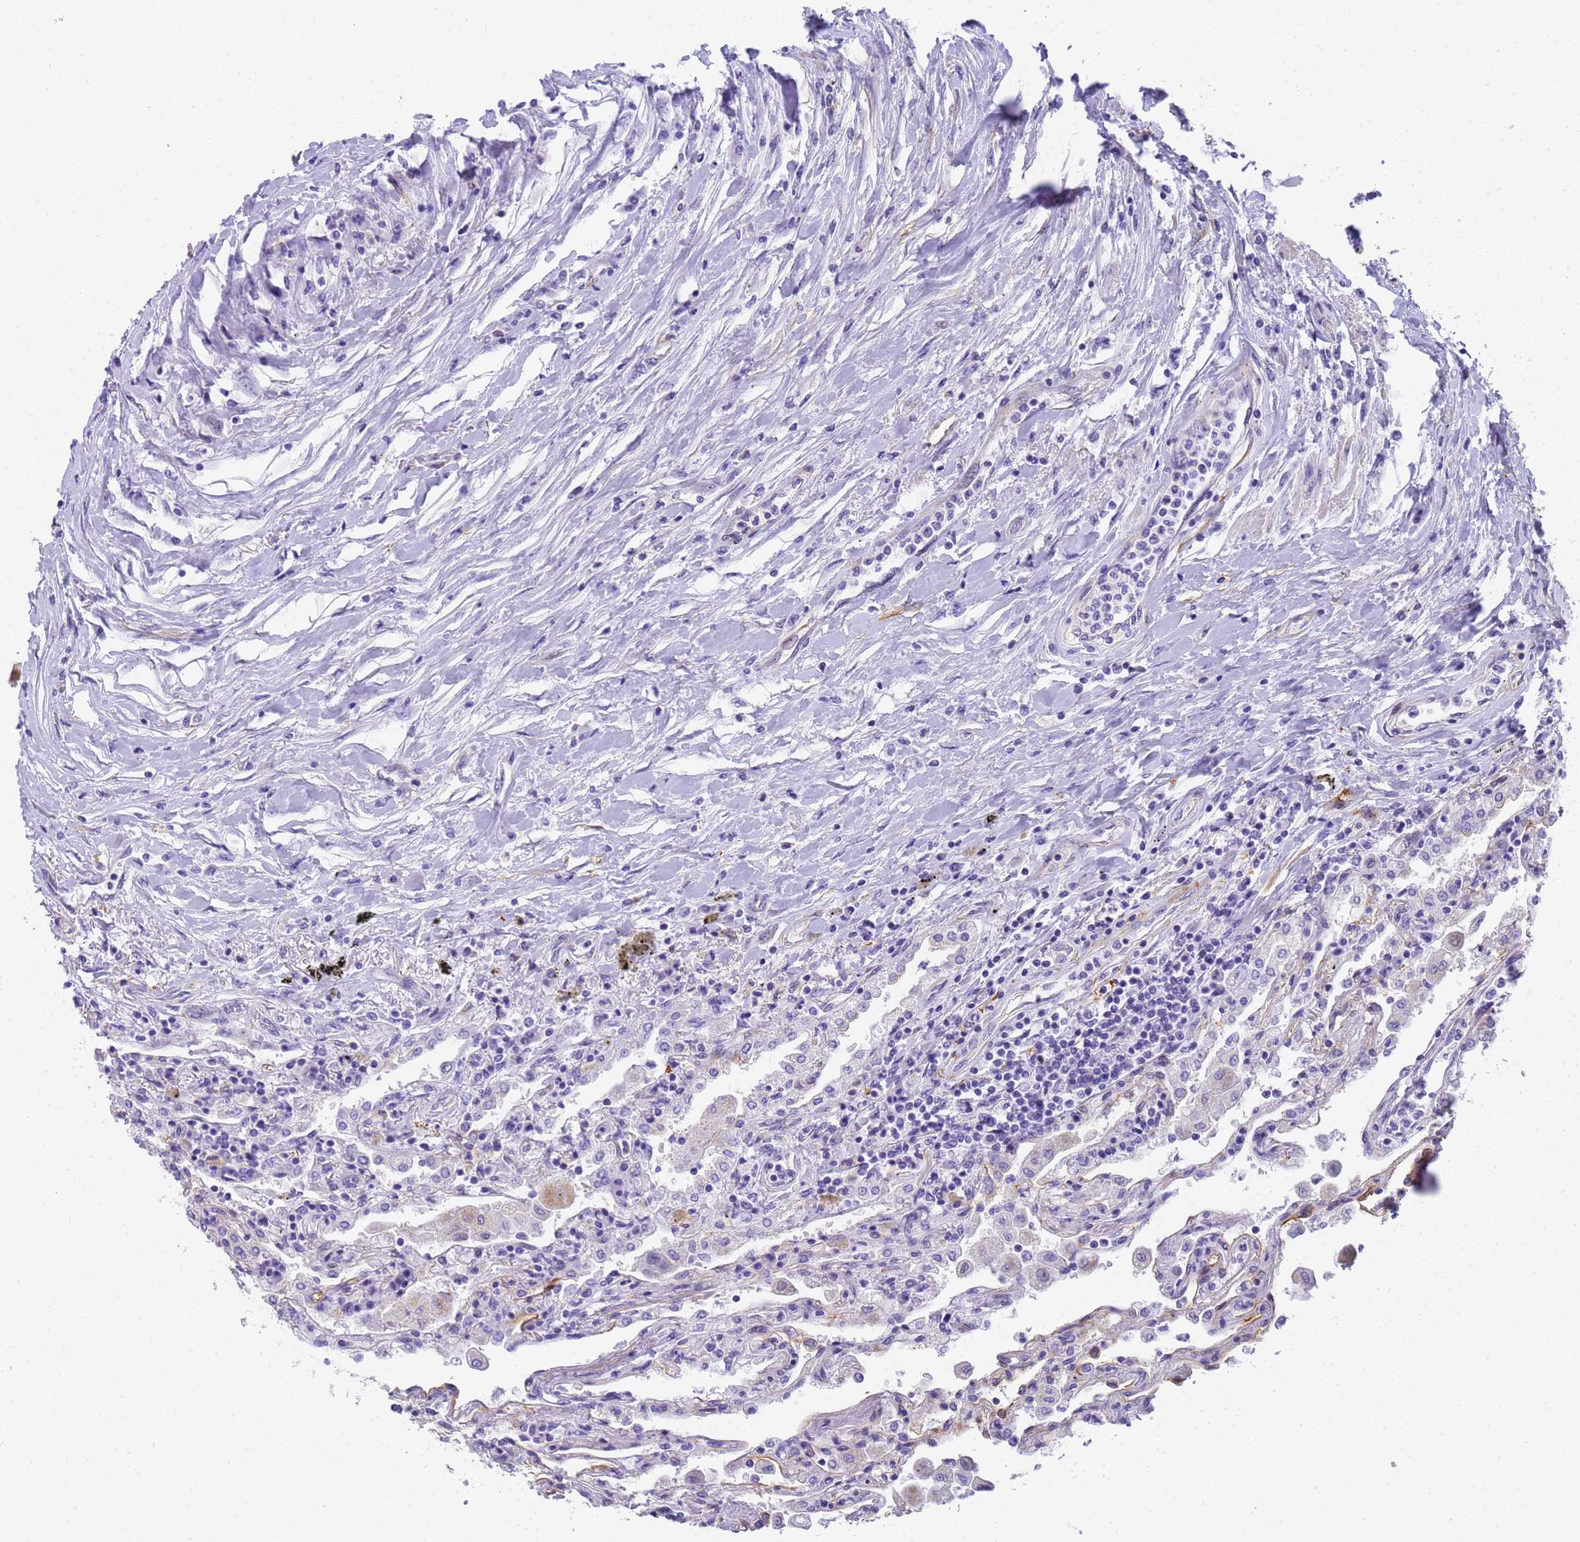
{"staining": {"intensity": "moderate", "quantity": ">75%", "location": "cytoplasmic/membranous"}, "tissue": "lung", "cell_type": "Alveolar cells", "image_type": "normal", "snomed": [{"axis": "morphology", "description": "Normal tissue, NOS"}, {"axis": "topography", "description": "Bronchus"}, {"axis": "topography", "description": "Lung"}], "caption": "A medium amount of moderate cytoplasmic/membranous positivity is identified in approximately >75% of alveolar cells in benign lung. The protein is stained brown, and the nuclei are stained in blue (DAB IHC with brightfield microscopy, high magnification).", "gene": "MVB12A", "patient": {"sex": "female", "age": 49}}